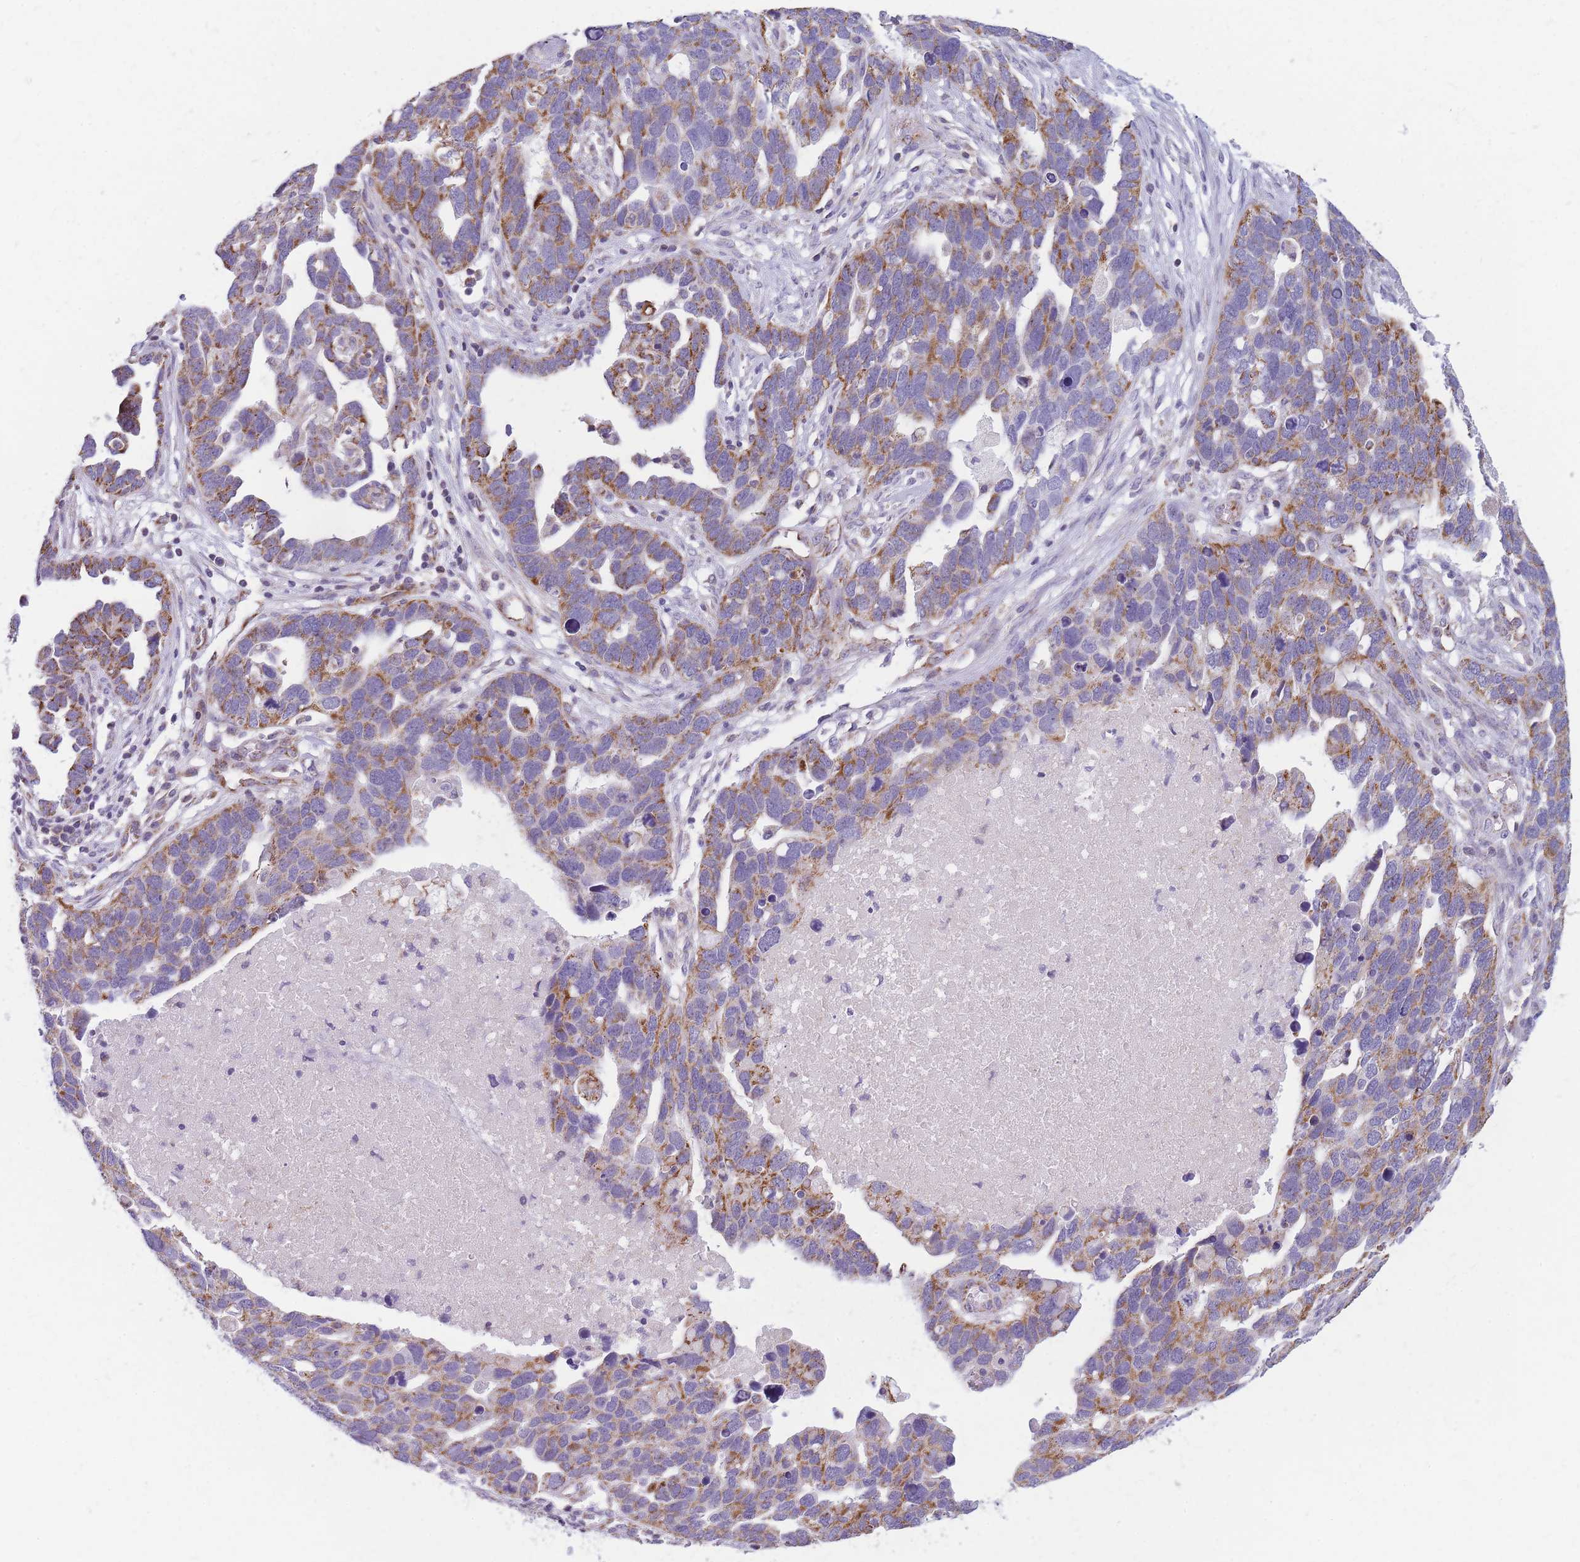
{"staining": {"intensity": "moderate", "quantity": "25%-75%", "location": "cytoplasmic/membranous"}, "tissue": "ovarian cancer", "cell_type": "Tumor cells", "image_type": "cancer", "snomed": [{"axis": "morphology", "description": "Cystadenocarcinoma, serous, NOS"}, {"axis": "topography", "description": "Ovary"}], "caption": "This micrograph exhibits IHC staining of human ovarian cancer, with medium moderate cytoplasmic/membranous staining in about 25%-75% of tumor cells.", "gene": "DDX49", "patient": {"sex": "female", "age": 54}}